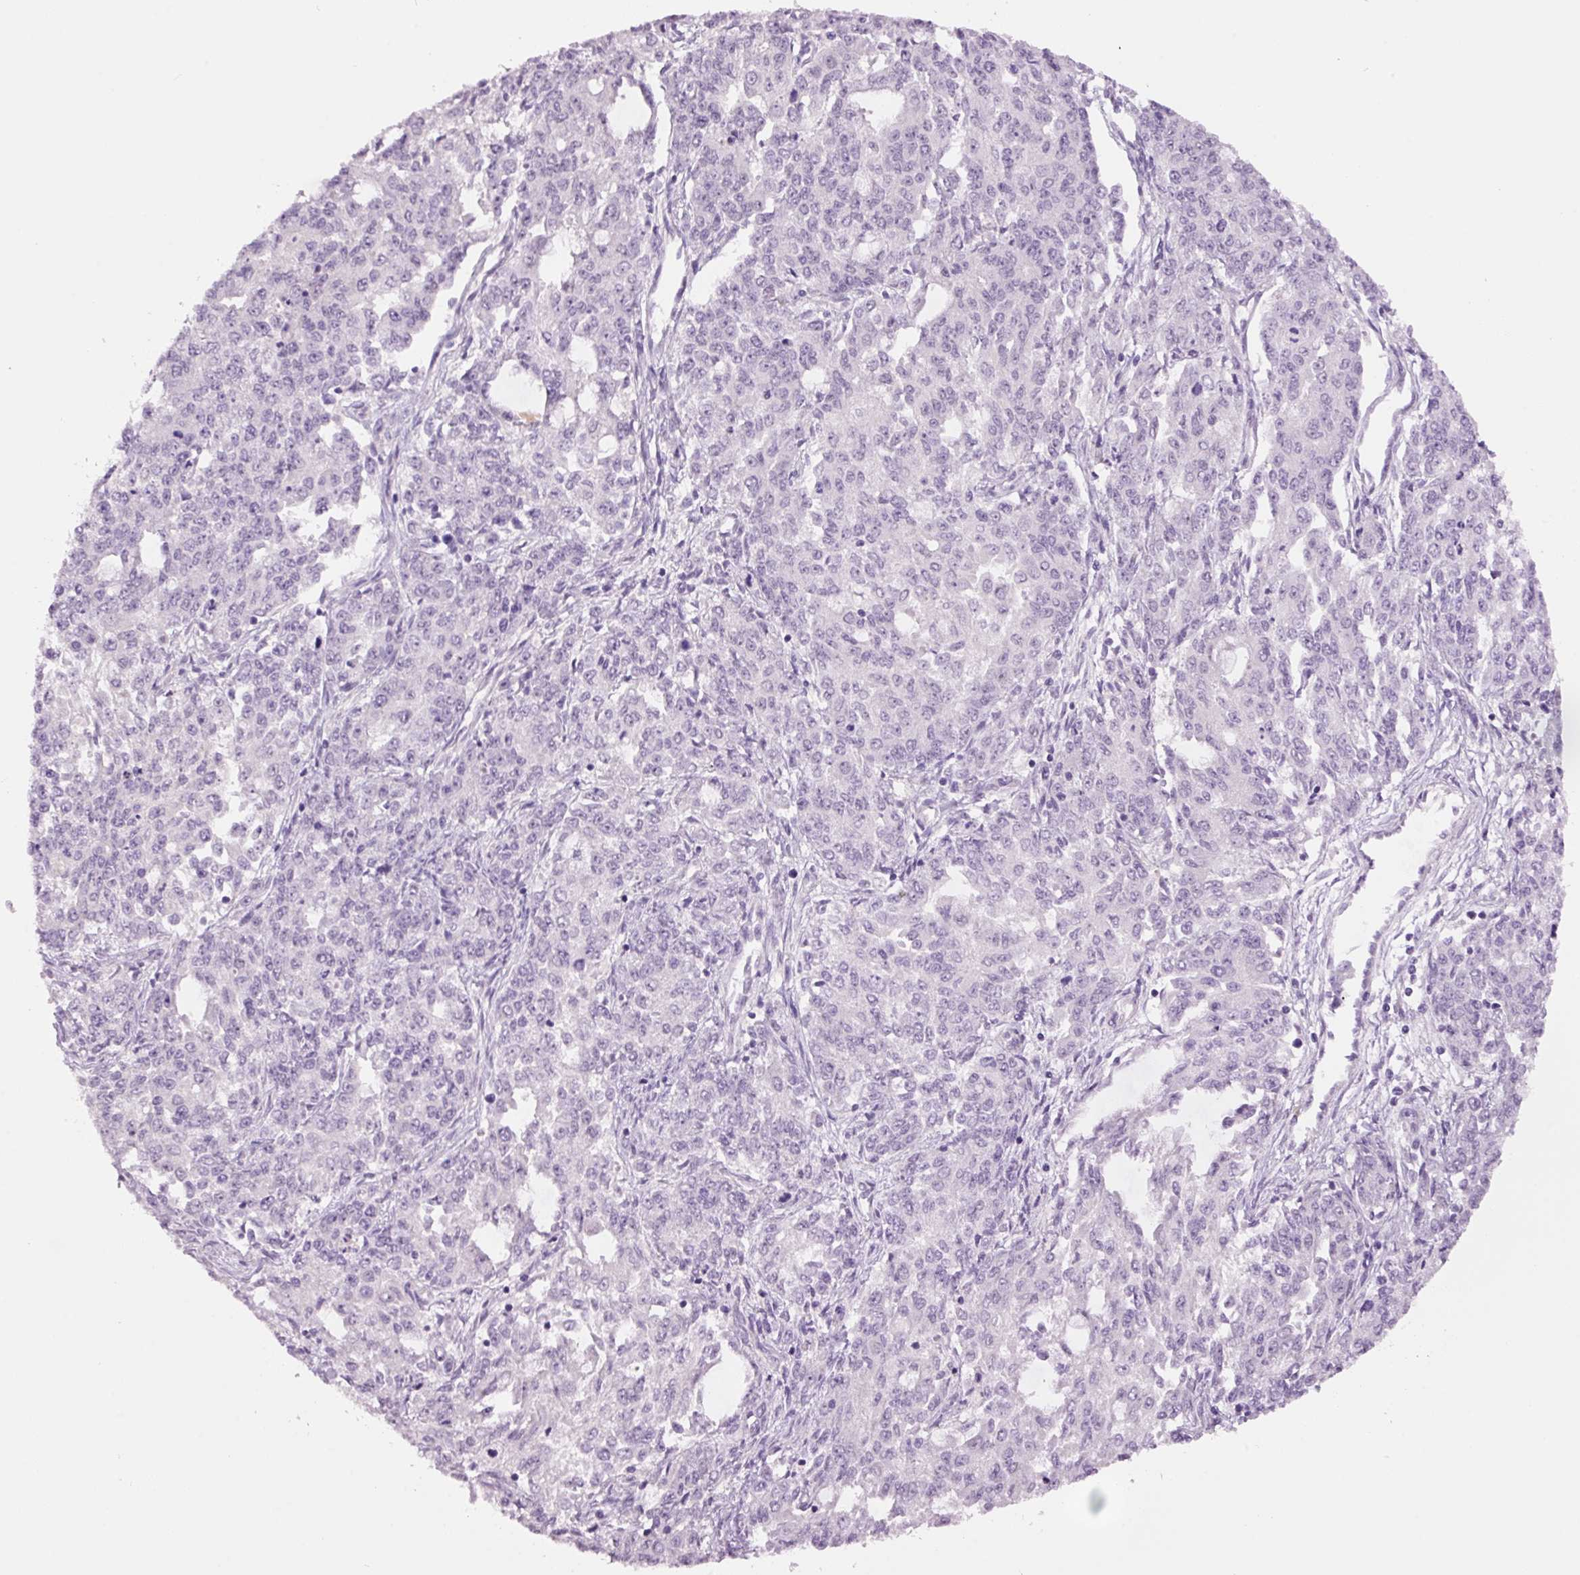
{"staining": {"intensity": "negative", "quantity": "none", "location": "none"}, "tissue": "endometrial cancer", "cell_type": "Tumor cells", "image_type": "cancer", "snomed": [{"axis": "morphology", "description": "Adenocarcinoma, NOS"}, {"axis": "topography", "description": "Endometrium"}], "caption": "Immunohistochemistry histopathology image of human adenocarcinoma (endometrial) stained for a protein (brown), which exhibits no positivity in tumor cells.", "gene": "GCG", "patient": {"sex": "female", "age": 50}}